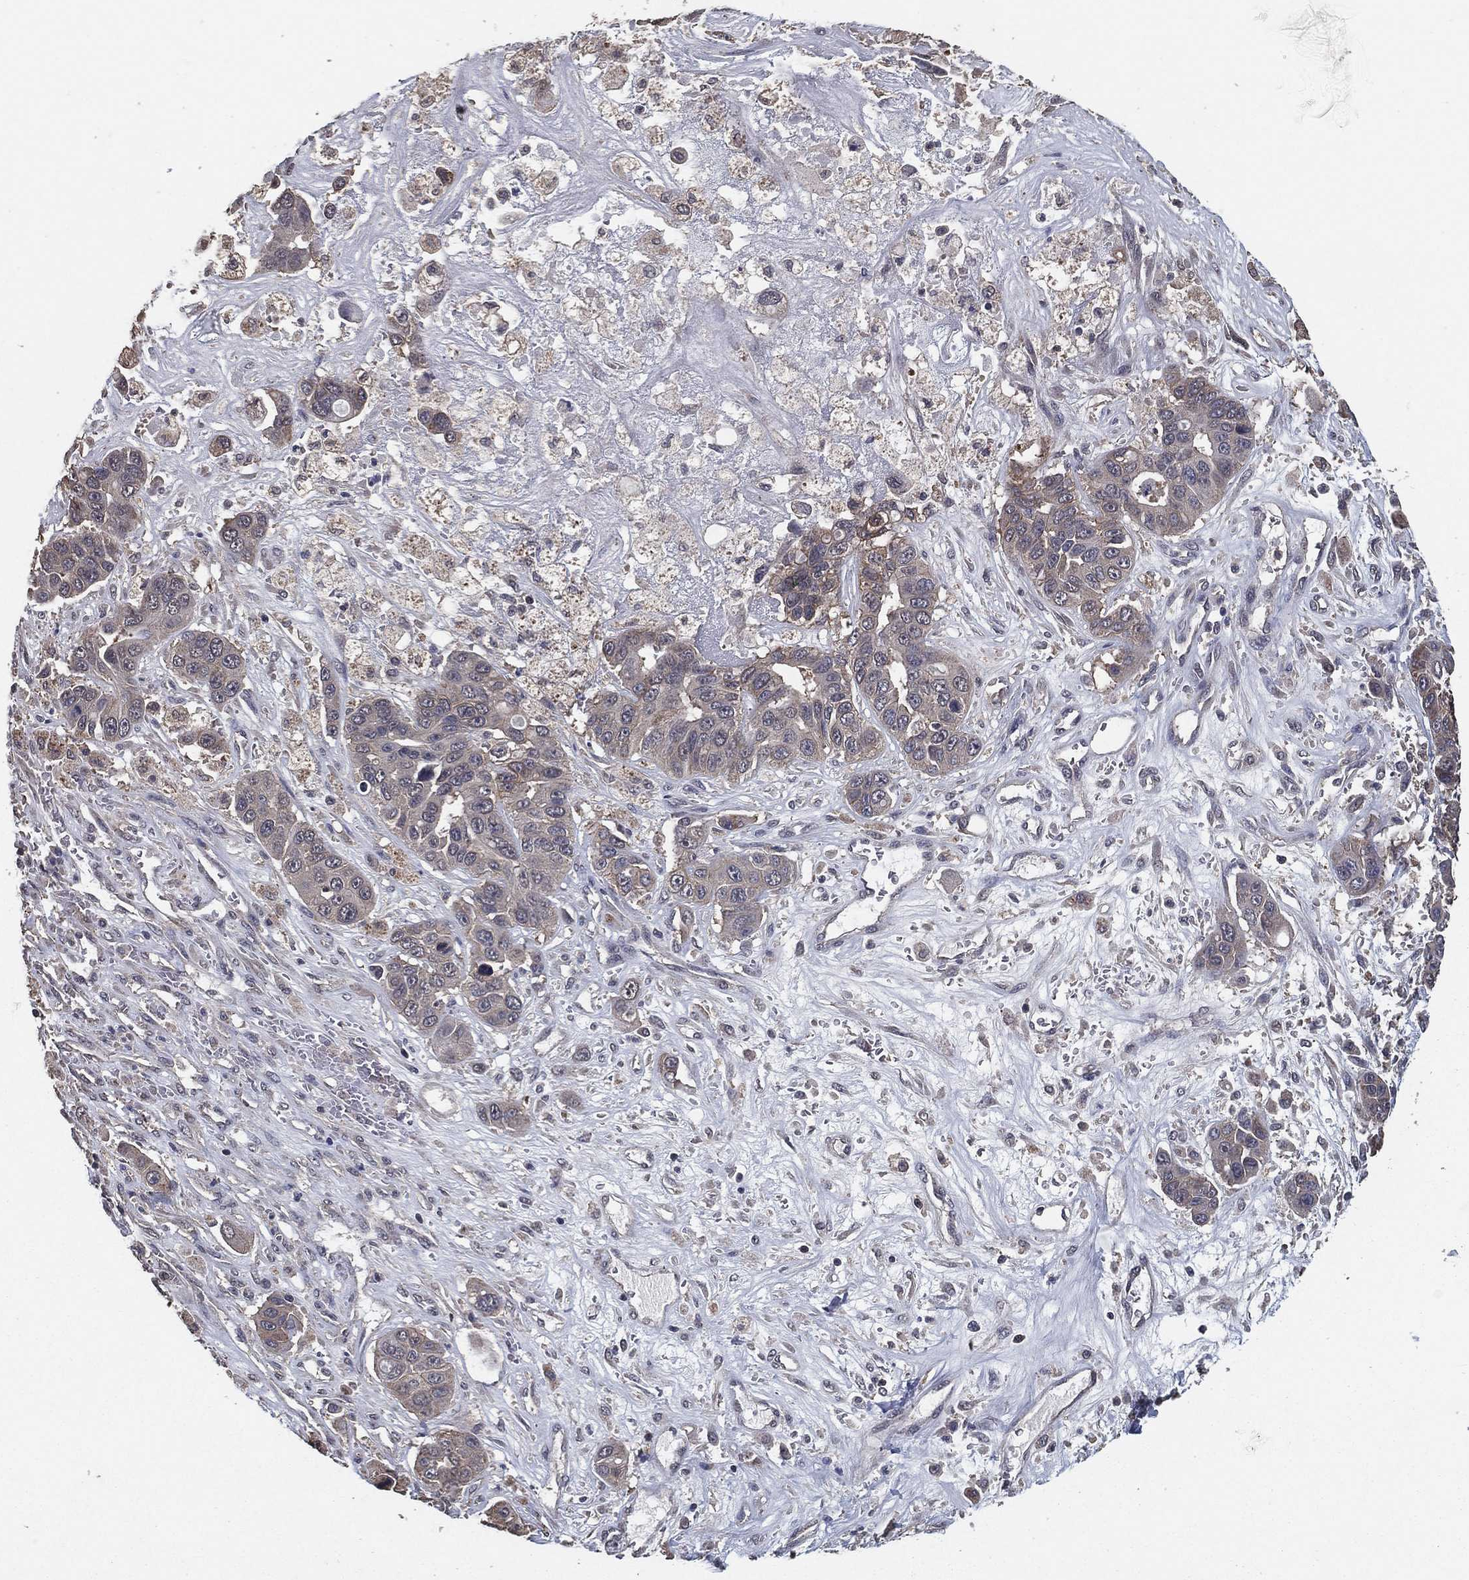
{"staining": {"intensity": "negative", "quantity": "none", "location": "none"}, "tissue": "liver cancer", "cell_type": "Tumor cells", "image_type": "cancer", "snomed": [{"axis": "morphology", "description": "Cholangiocarcinoma"}, {"axis": "topography", "description": "Liver"}], "caption": "High magnification brightfield microscopy of cholangiocarcinoma (liver) stained with DAB (3,3'-diaminobenzidine) (brown) and counterstained with hematoxylin (blue): tumor cells show no significant staining. (DAB IHC with hematoxylin counter stain).", "gene": "PCNT", "patient": {"sex": "female", "age": 52}}